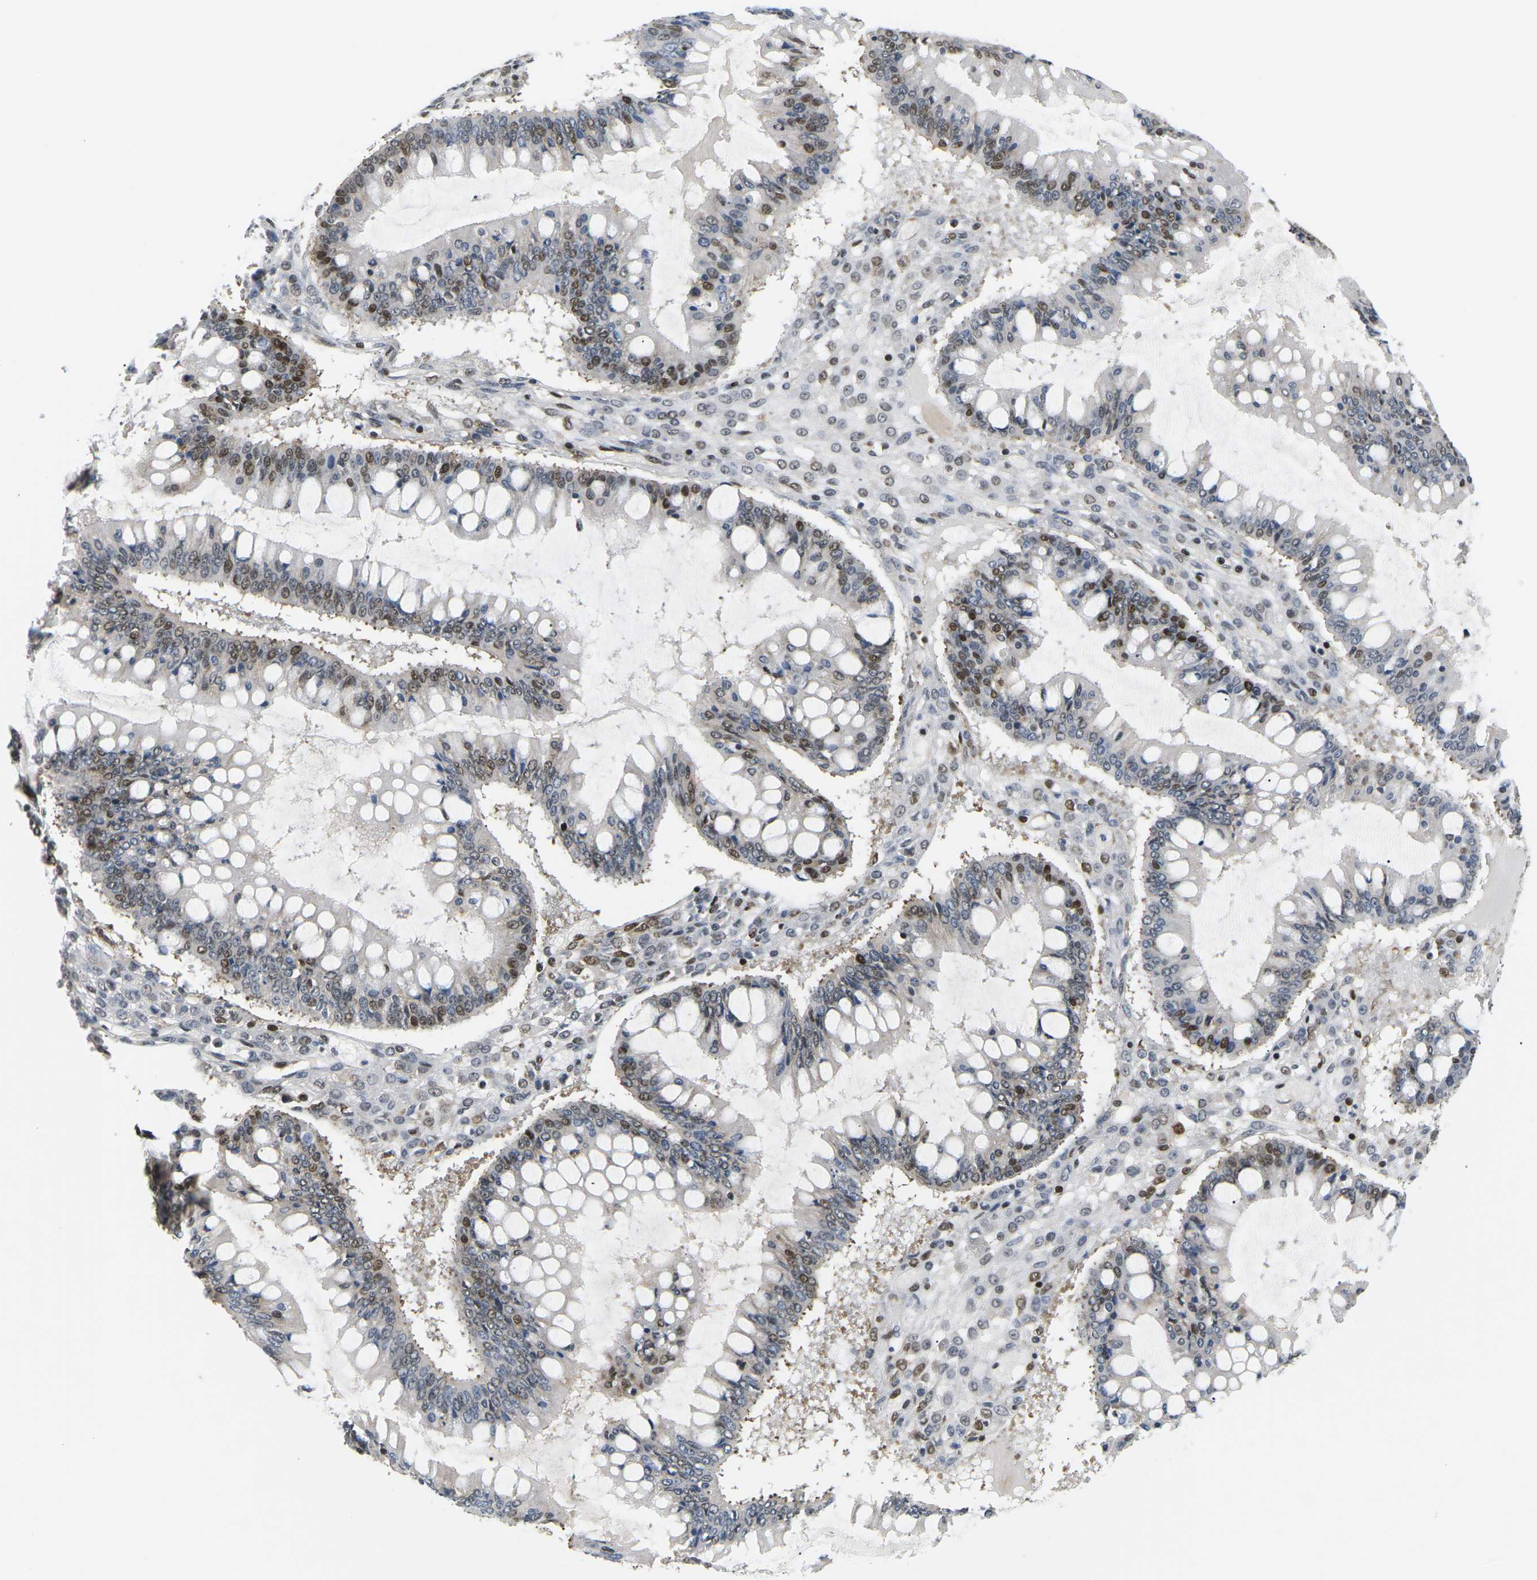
{"staining": {"intensity": "moderate", "quantity": "25%-75%", "location": "nuclear"}, "tissue": "ovarian cancer", "cell_type": "Tumor cells", "image_type": "cancer", "snomed": [{"axis": "morphology", "description": "Cystadenocarcinoma, mucinous, NOS"}, {"axis": "topography", "description": "Ovary"}], "caption": "Immunohistochemical staining of human ovarian mucinous cystadenocarcinoma shows medium levels of moderate nuclear expression in about 25%-75% of tumor cells. The staining was performed using DAB, with brown indicating positive protein expression. Nuclei are stained blue with hematoxylin.", "gene": "CELF1", "patient": {"sex": "female", "age": 73}}